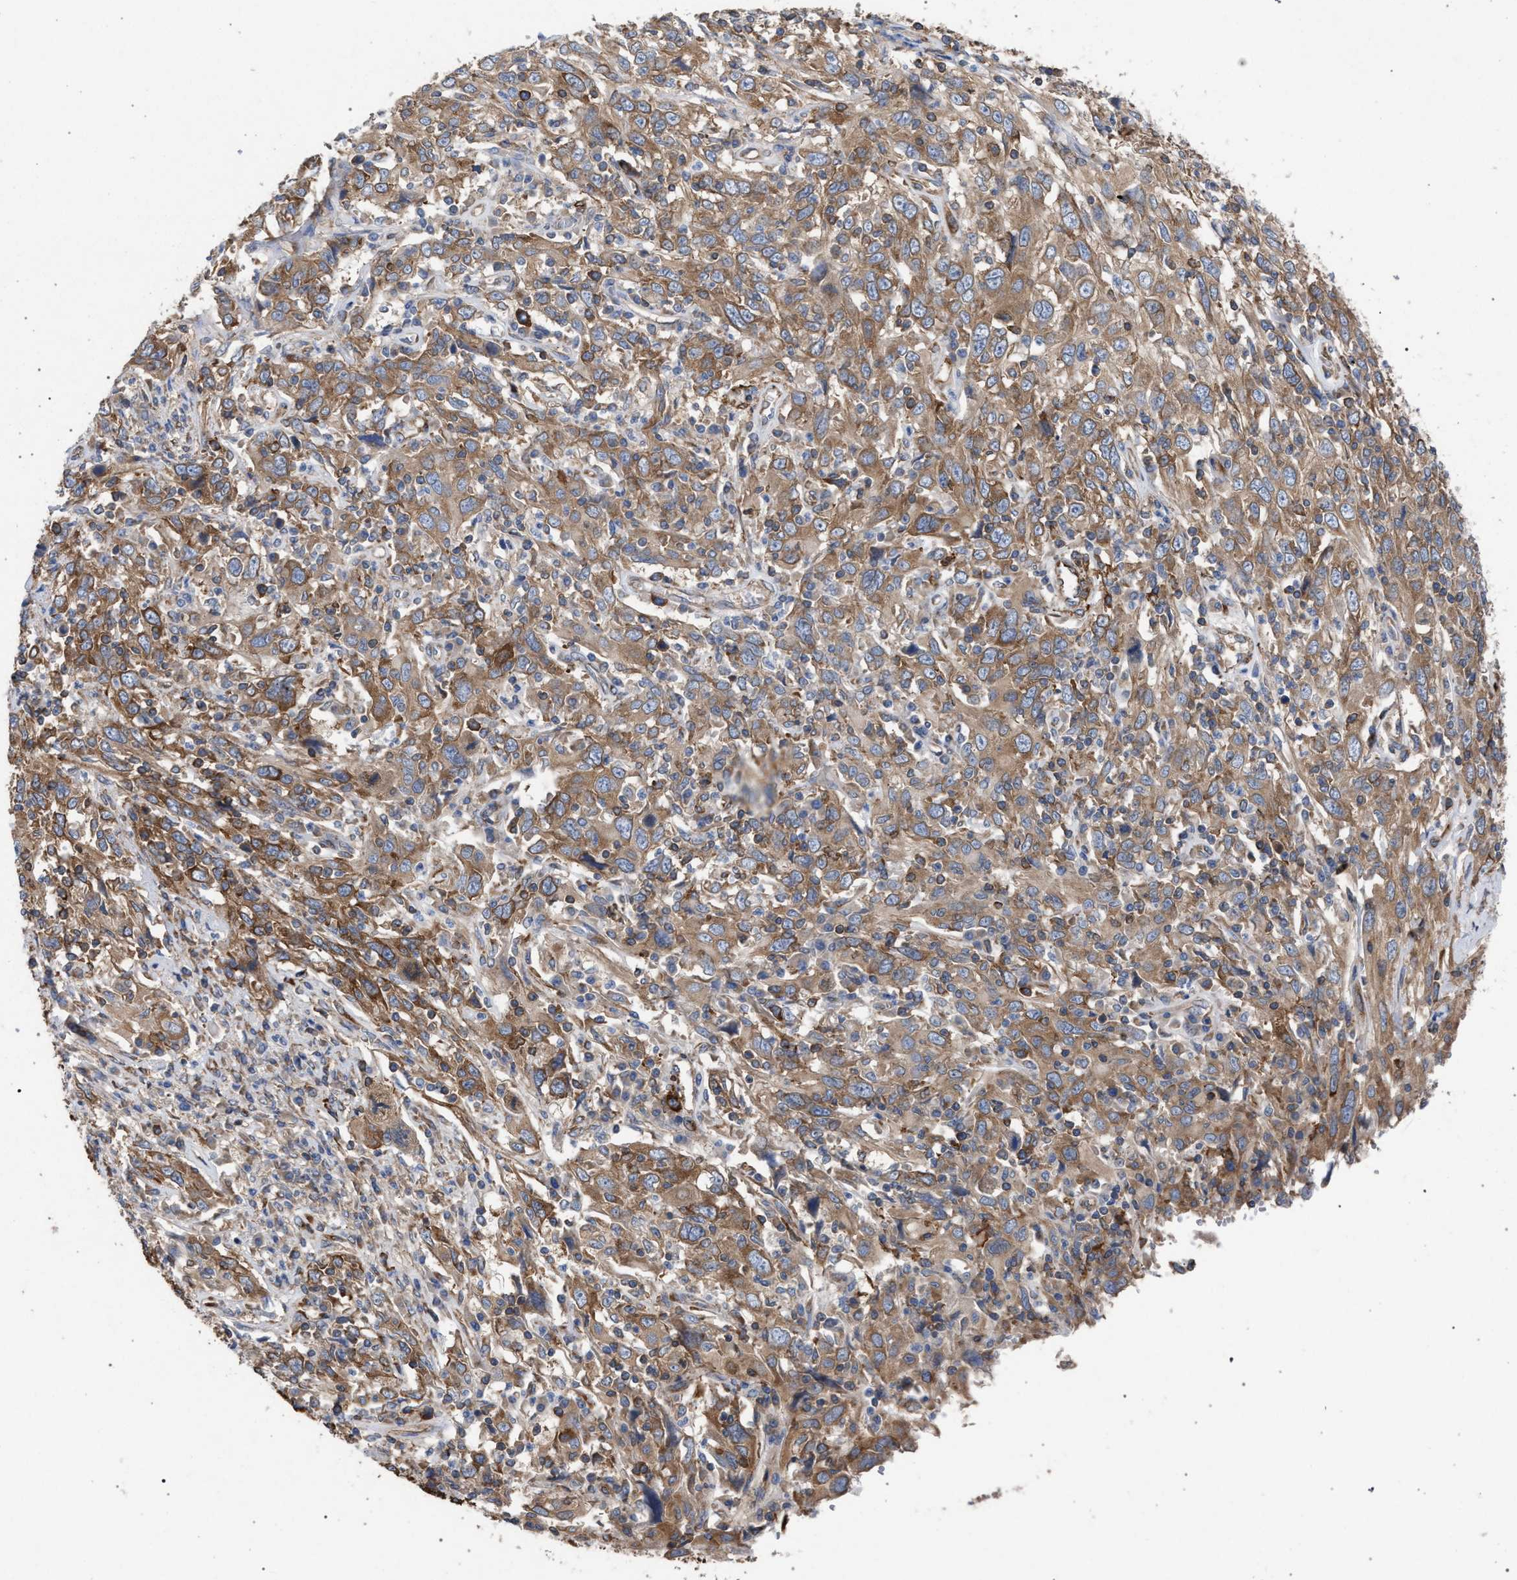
{"staining": {"intensity": "moderate", "quantity": ">75%", "location": "cytoplasmic/membranous"}, "tissue": "cervical cancer", "cell_type": "Tumor cells", "image_type": "cancer", "snomed": [{"axis": "morphology", "description": "Squamous cell carcinoma, NOS"}, {"axis": "topography", "description": "Cervix"}], "caption": "About >75% of tumor cells in cervical cancer (squamous cell carcinoma) exhibit moderate cytoplasmic/membranous protein expression as visualized by brown immunohistochemical staining.", "gene": "CDR2L", "patient": {"sex": "female", "age": 46}}